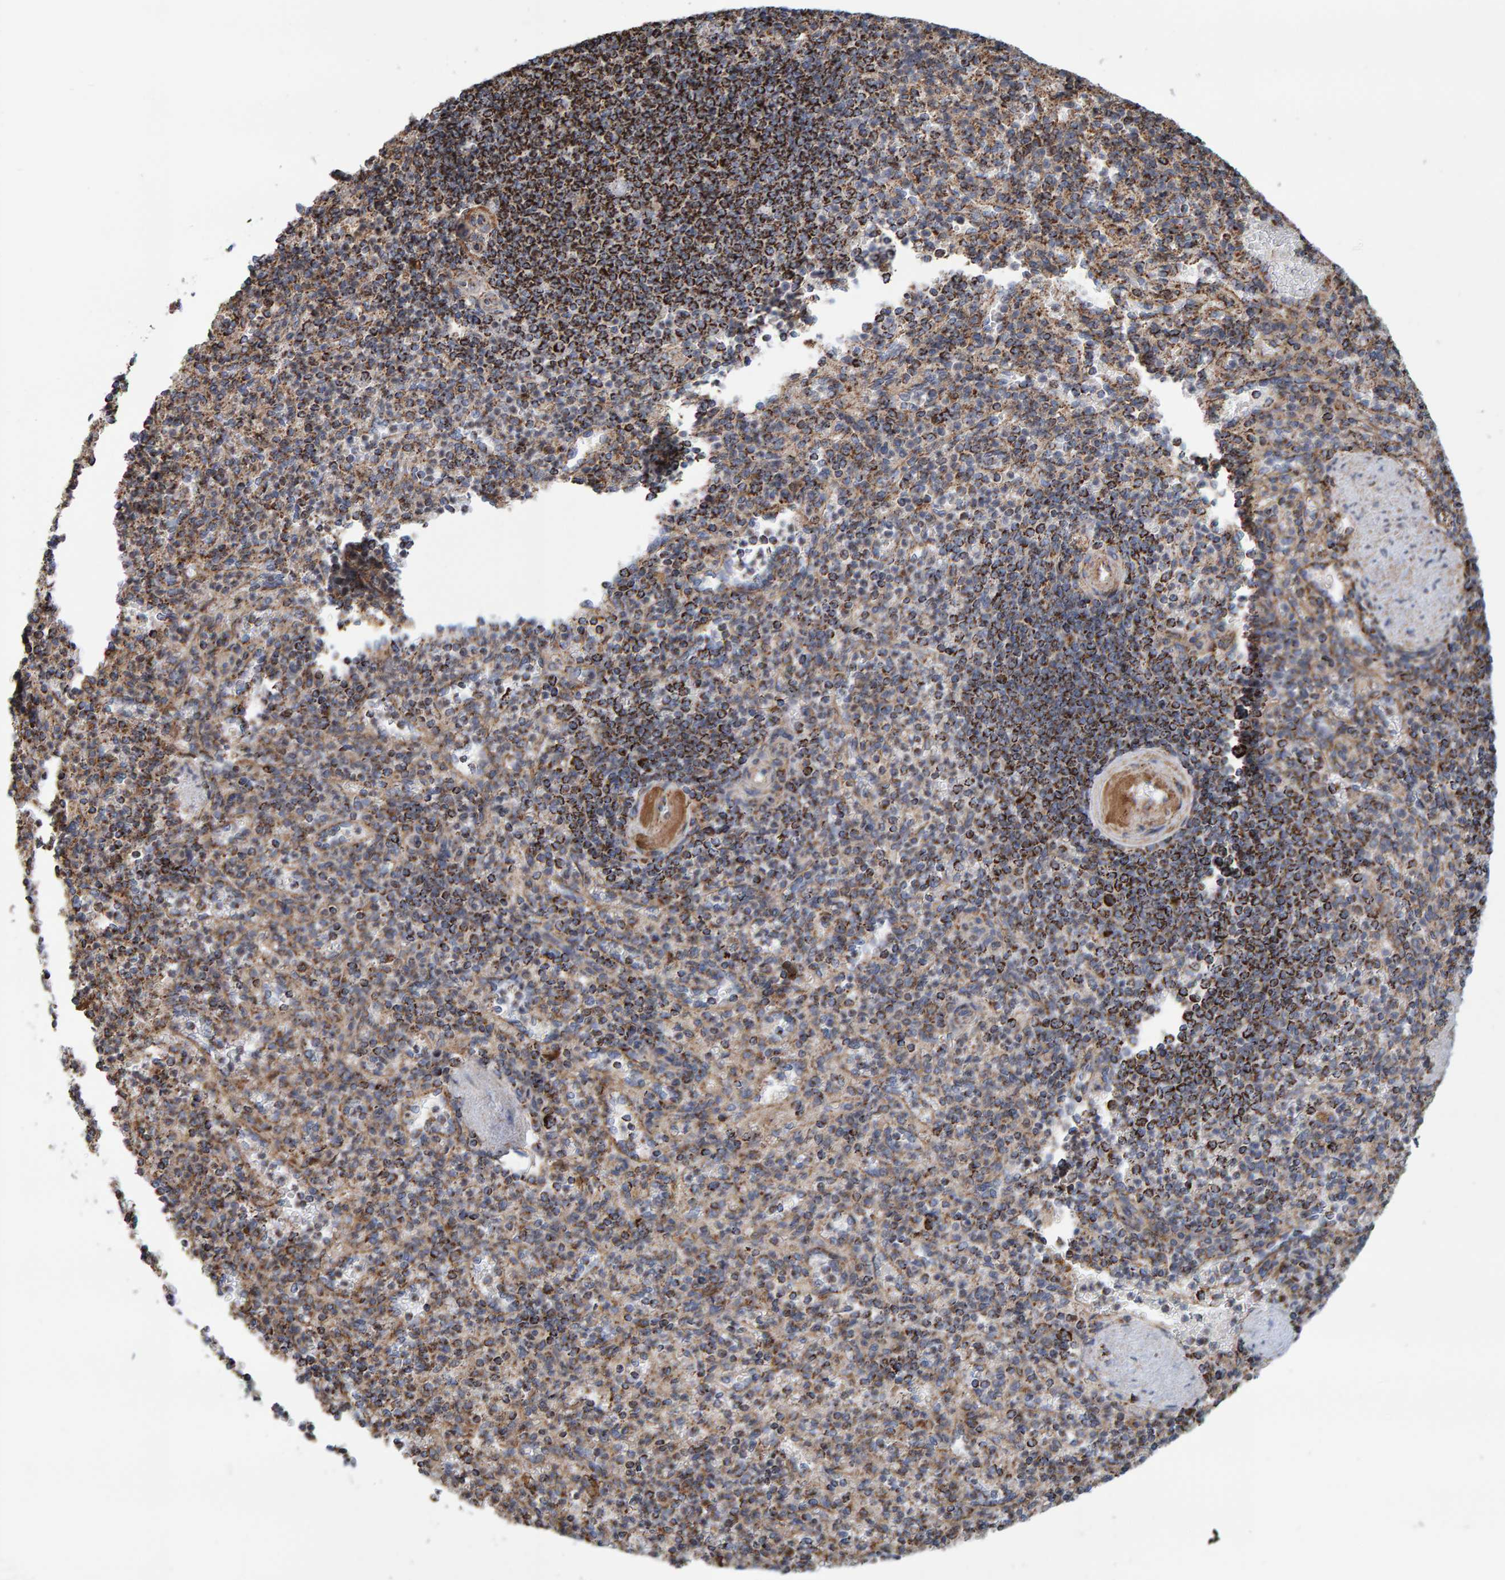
{"staining": {"intensity": "moderate", "quantity": "25%-75%", "location": "cytoplasmic/membranous"}, "tissue": "spleen", "cell_type": "Cells in red pulp", "image_type": "normal", "snomed": [{"axis": "morphology", "description": "Normal tissue, NOS"}, {"axis": "topography", "description": "Spleen"}], "caption": "Immunohistochemical staining of unremarkable human spleen shows moderate cytoplasmic/membranous protein staining in about 25%-75% of cells in red pulp.", "gene": "MRPL45", "patient": {"sex": "female", "age": 74}}